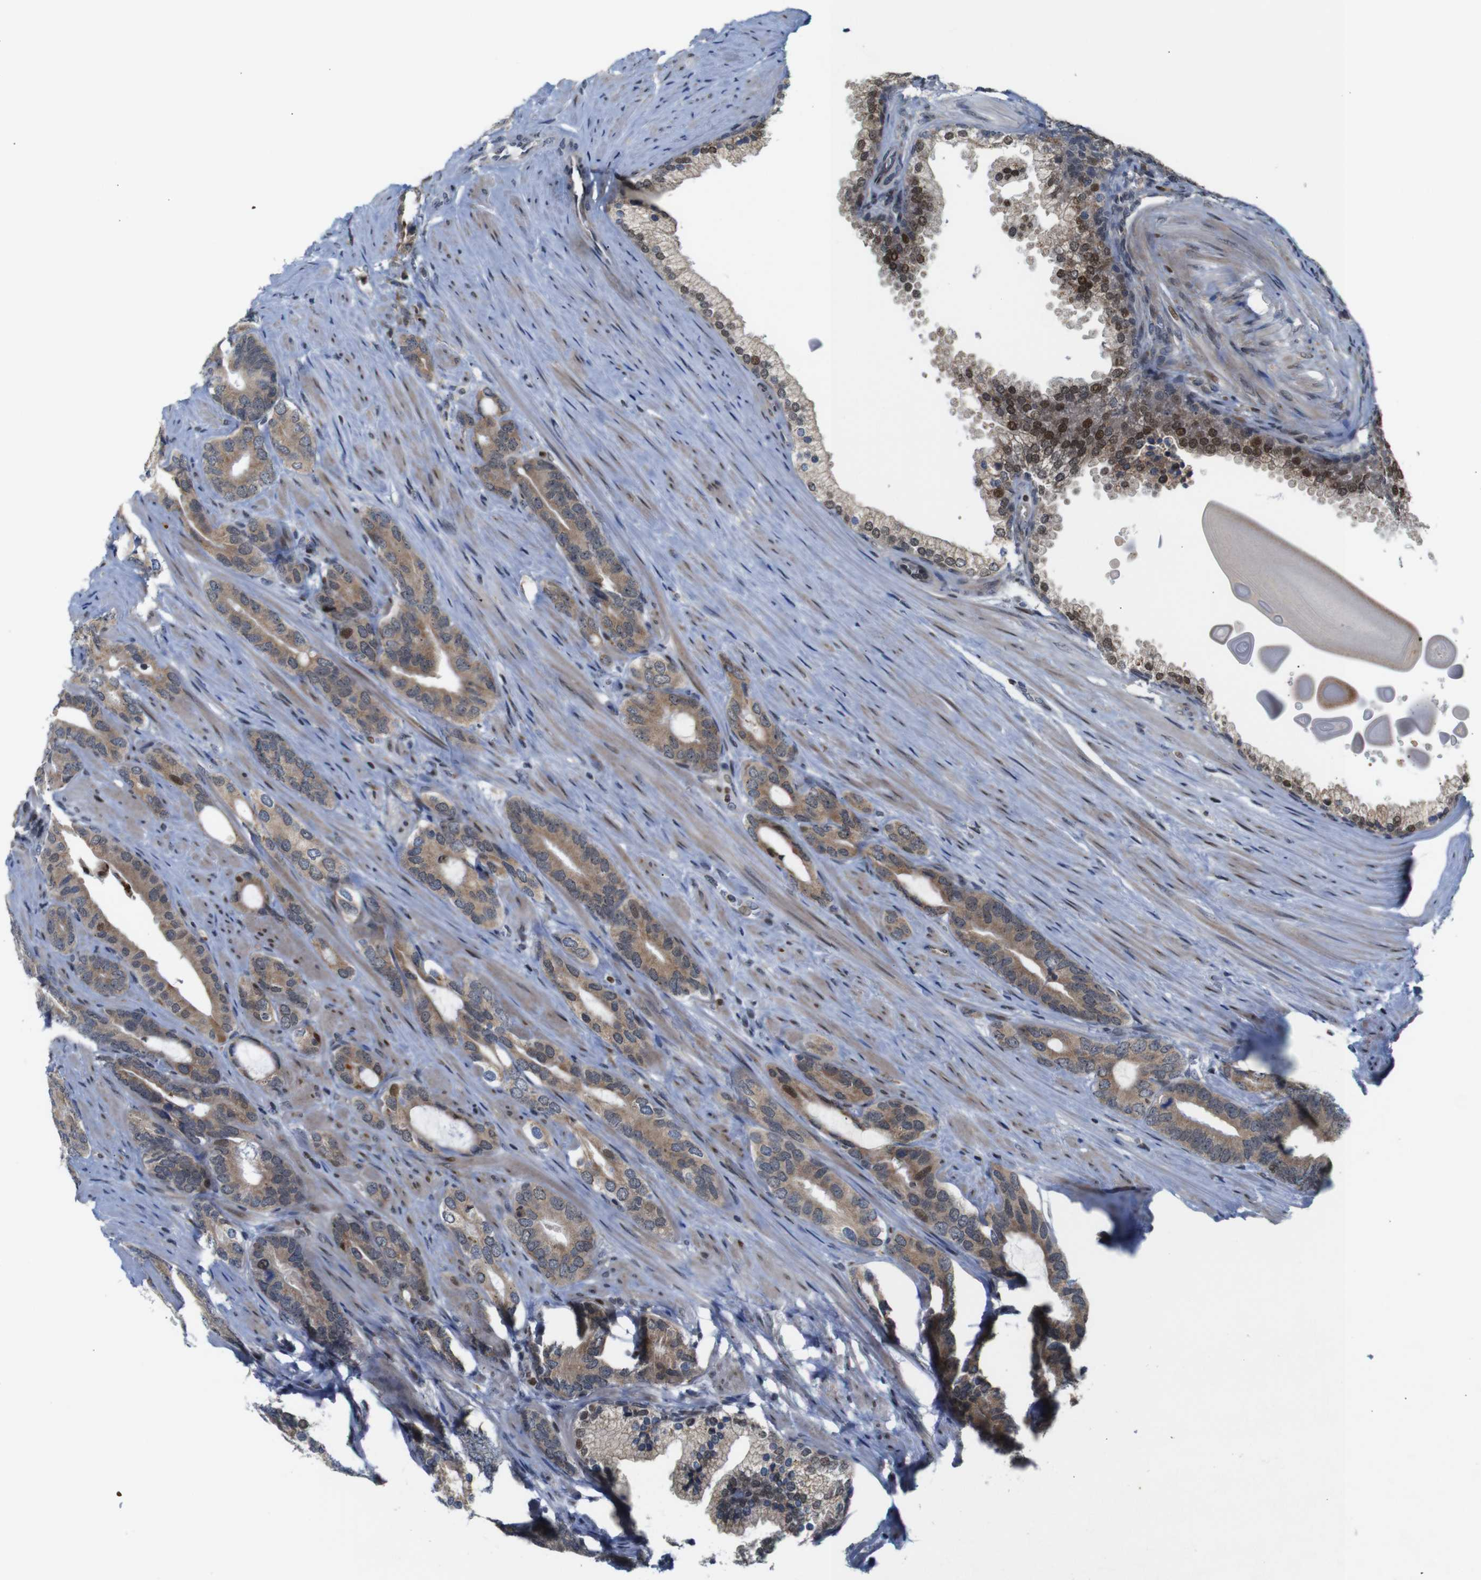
{"staining": {"intensity": "moderate", "quantity": ">75%", "location": "cytoplasmic/membranous"}, "tissue": "prostate cancer", "cell_type": "Tumor cells", "image_type": "cancer", "snomed": [{"axis": "morphology", "description": "Adenocarcinoma, Low grade"}, {"axis": "topography", "description": "Prostate"}], "caption": "Brown immunohistochemical staining in prostate cancer exhibits moderate cytoplasmic/membranous staining in approximately >75% of tumor cells. Nuclei are stained in blue.", "gene": "PTPN1", "patient": {"sex": "male", "age": 63}}